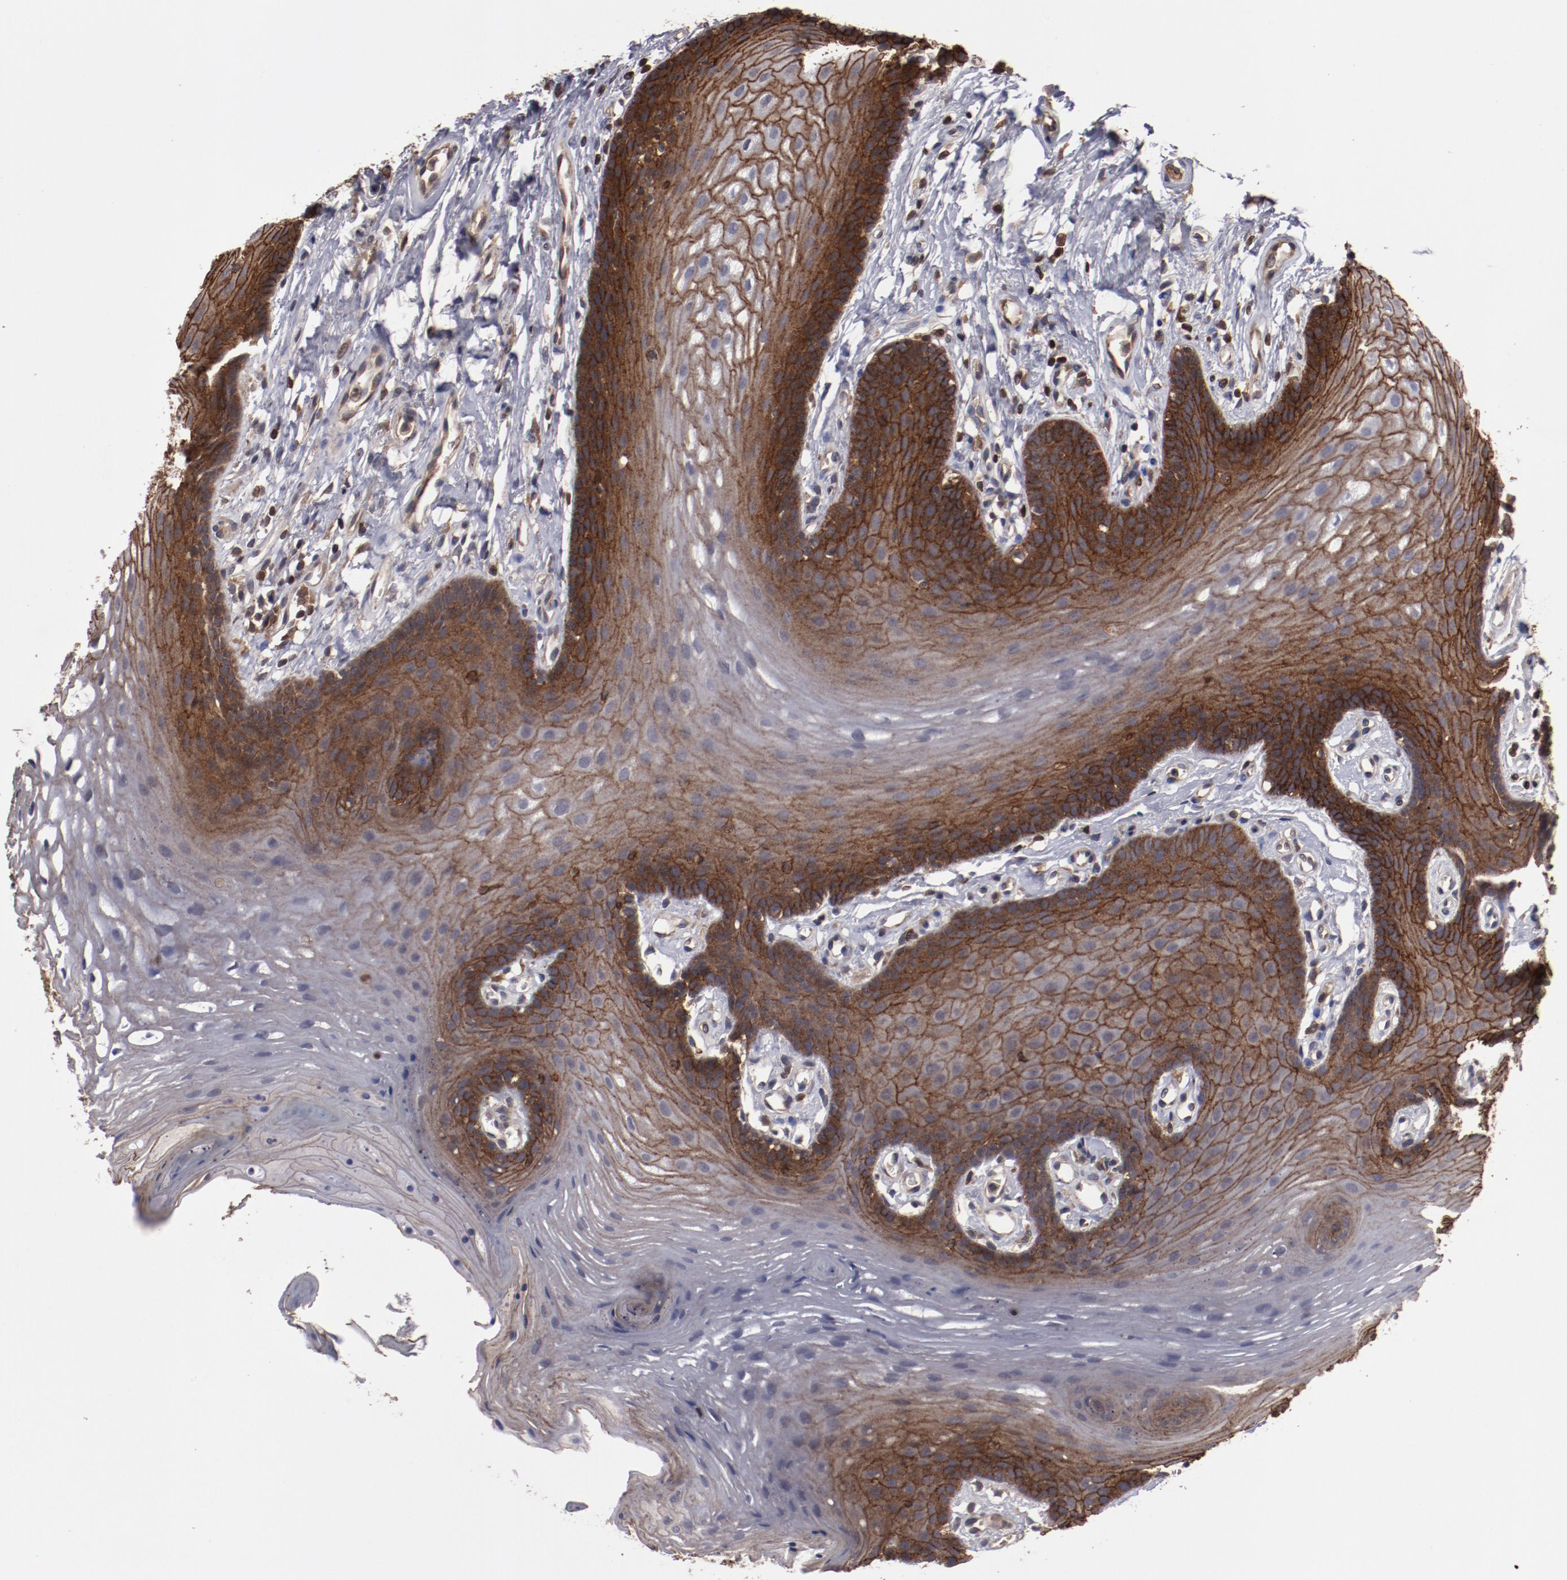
{"staining": {"intensity": "moderate", "quantity": ">75%", "location": "cytoplasmic/membranous"}, "tissue": "oral mucosa", "cell_type": "Squamous epithelial cells", "image_type": "normal", "snomed": [{"axis": "morphology", "description": "Normal tissue, NOS"}, {"axis": "topography", "description": "Oral tissue"}], "caption": "A brown stain highlights moderate cytoplasmic/membranous positivity of a protein in squamous epithelial cells of normal human oral mucosa.", "gene": "RPS6KA6", "patient": {"sex": "male", "age": 62}}